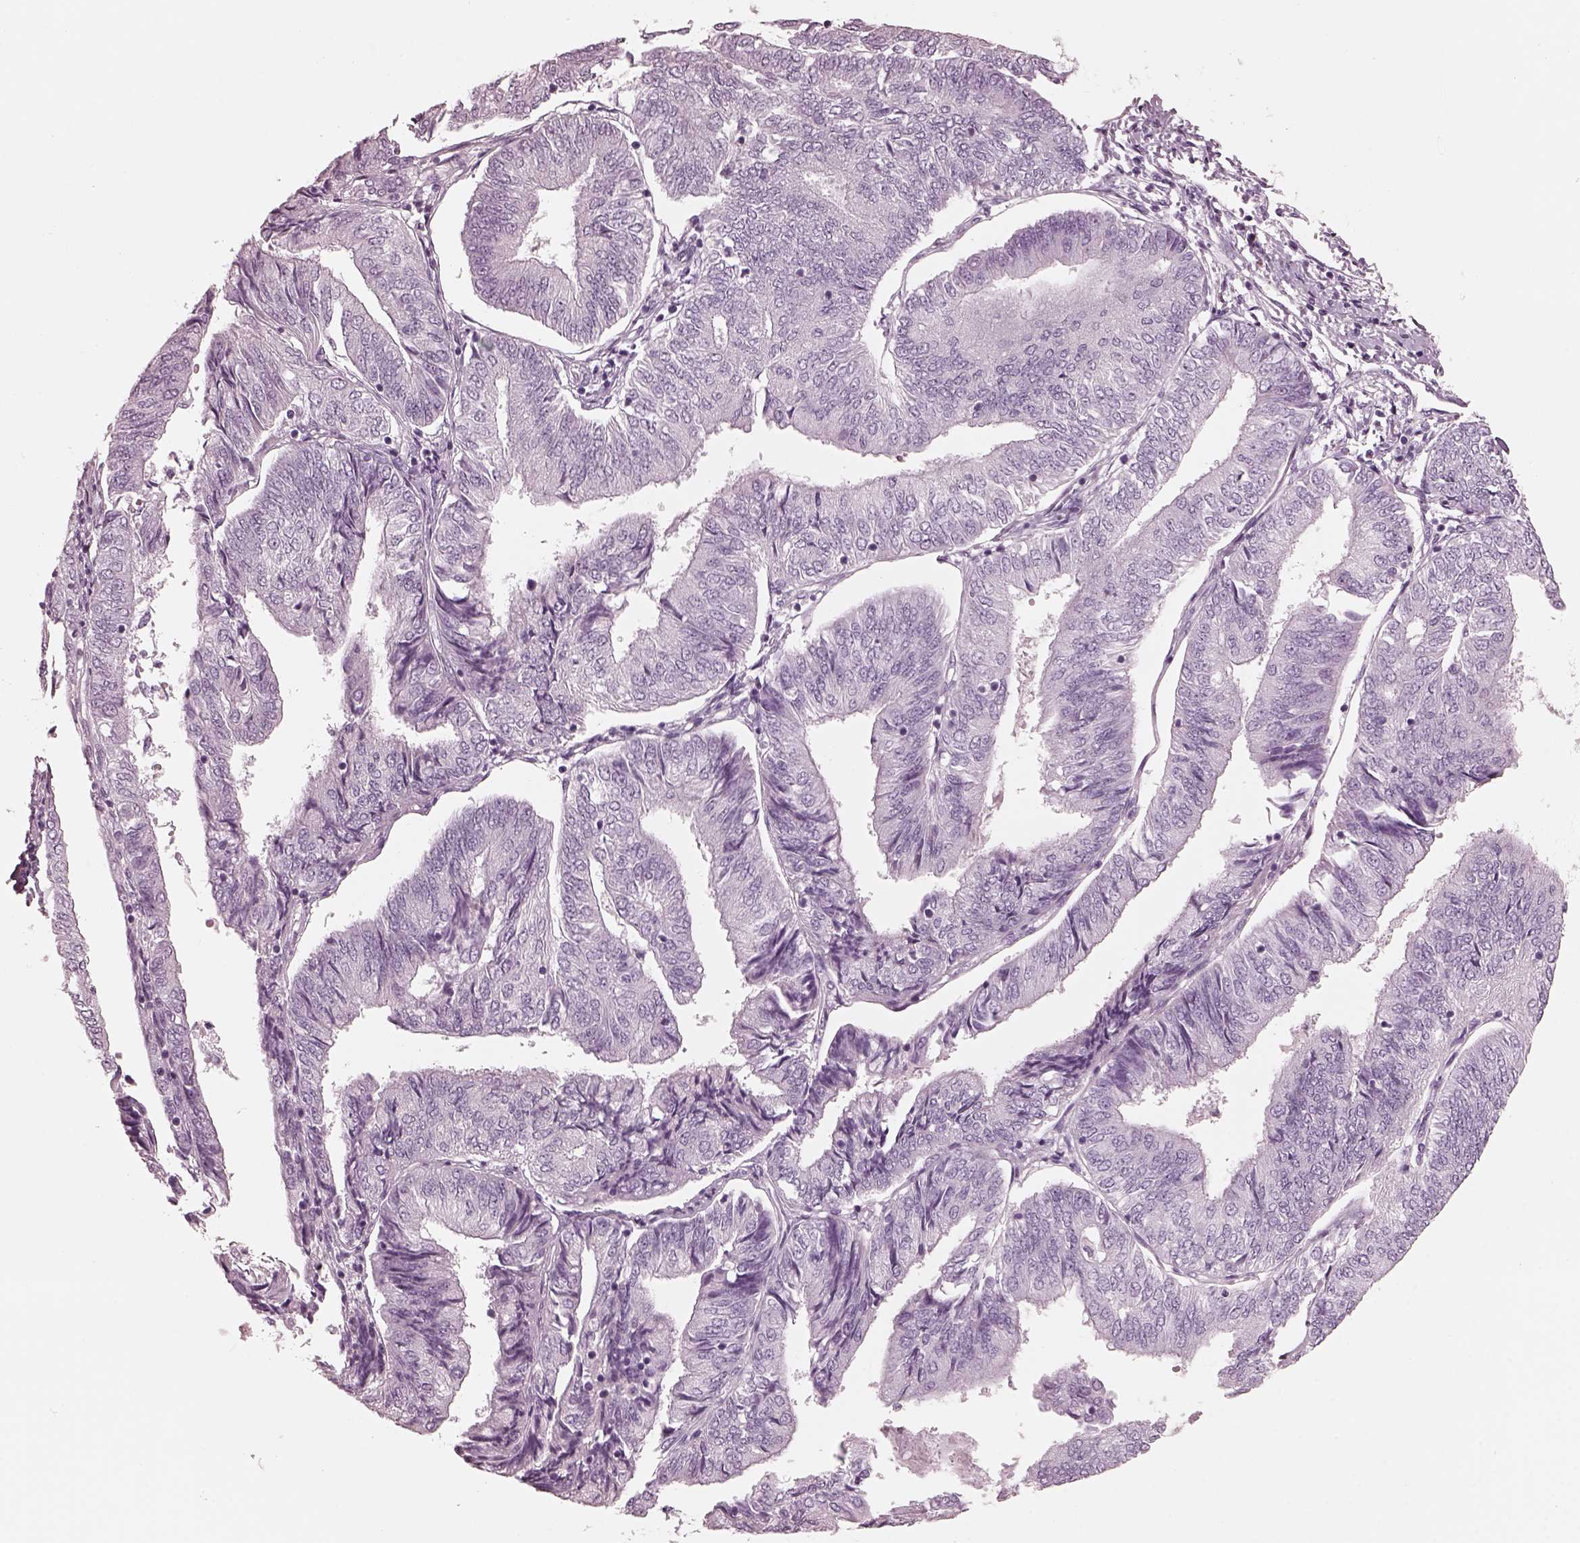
{"staining": {"intensity": "negative", "quantity": "none", "location": "none"}, "tissue": "endometrial cancer", "cell_type": "Tumor cells", "image_type": "cancer", "snomed": [{"axis": "morphology", "description": "Adenocarcinoma, NOS"}, {"axis": "topography", "description": "Endometrium"}], "caption": "The IHC micrograph has no significant staining in tumor cells of endometrial cancer (adenocarcinoma) tissue.", "gene": "FABP9", "patient": {"sex": "female", "age": 58}}